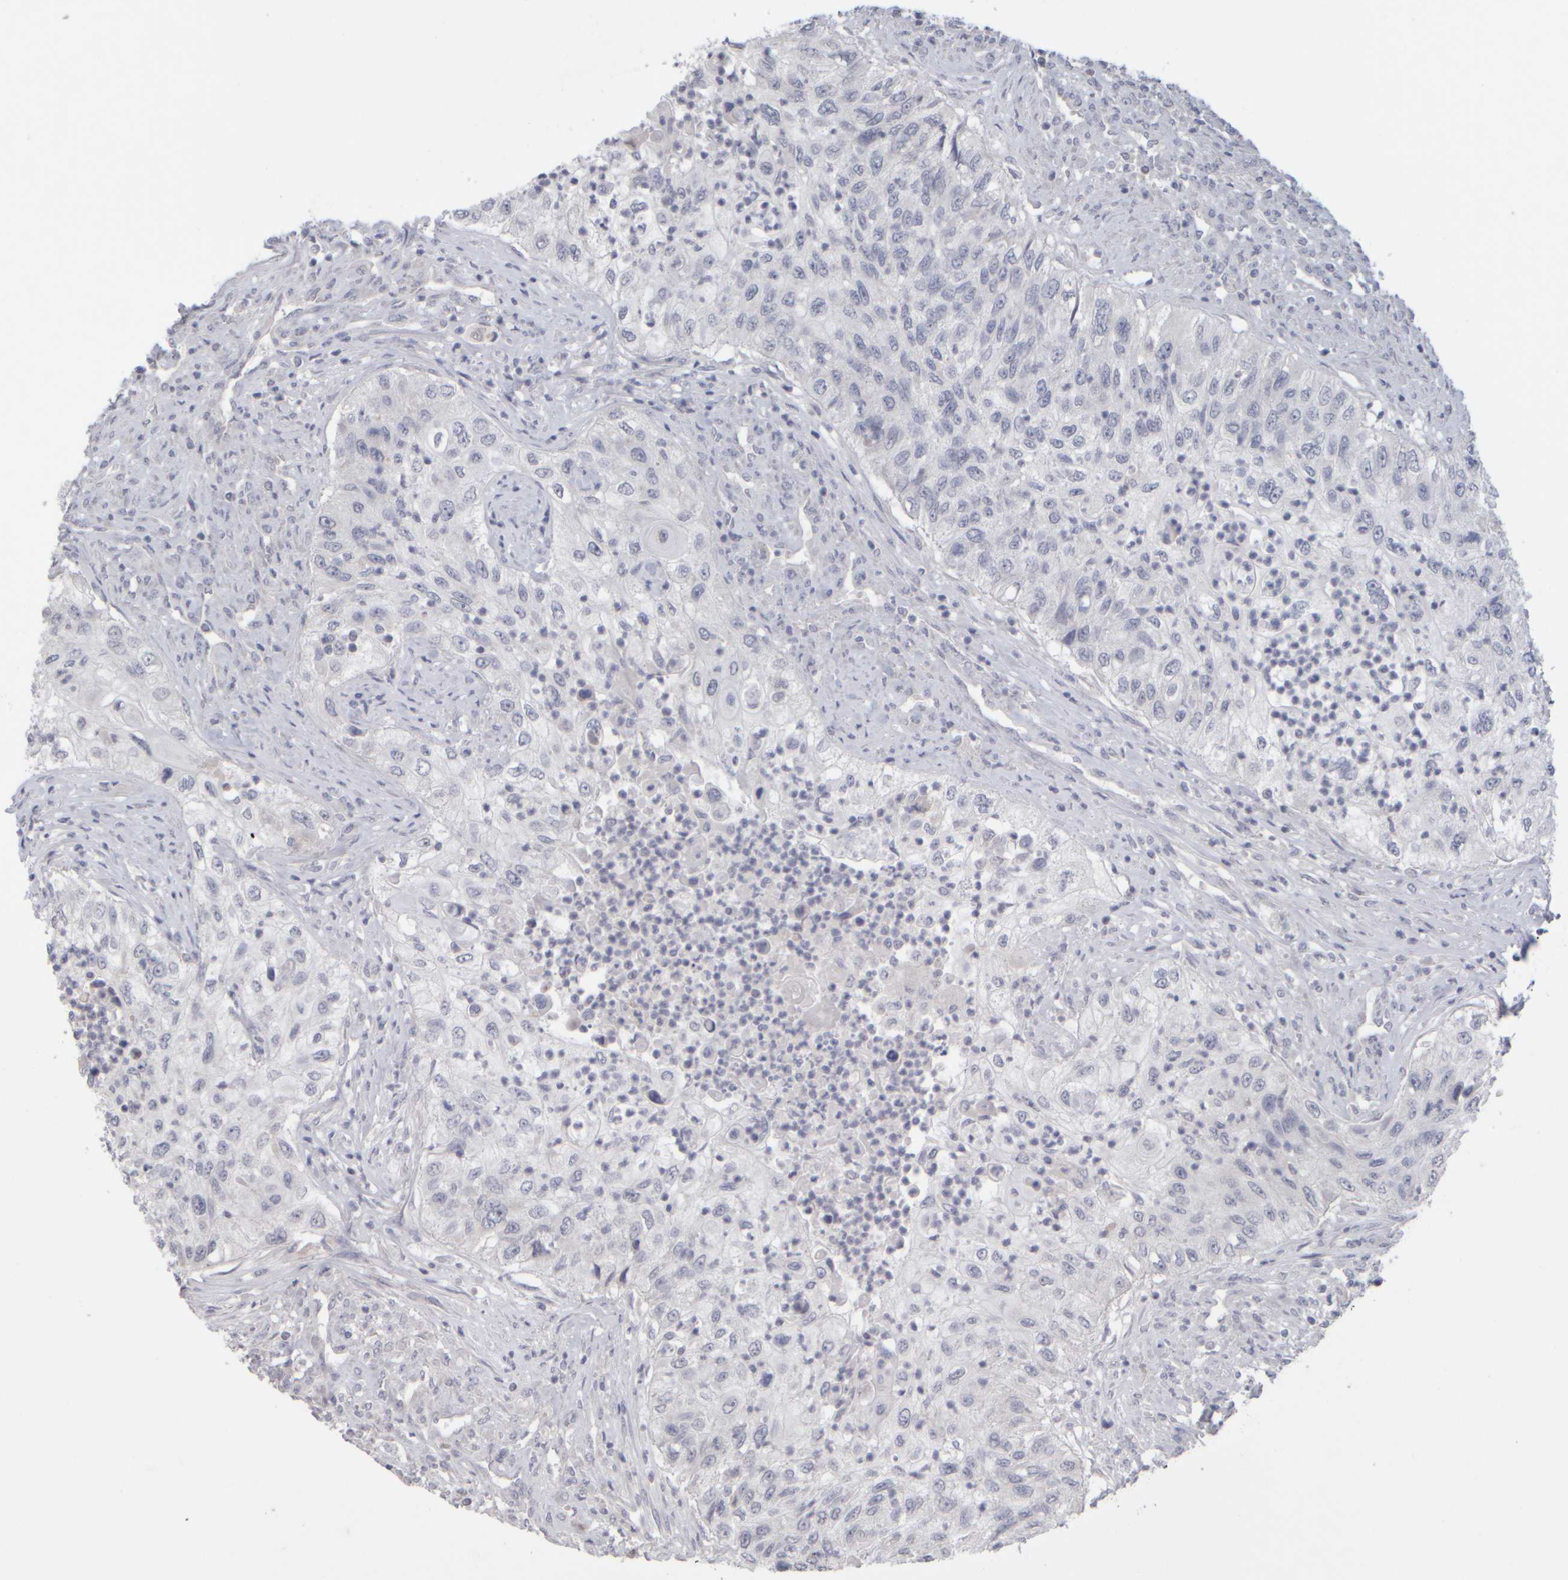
{"staining": {"intensity": "negative", "quantity": "none", "location": "none"}, "tissue": "urothelial cancer", "cell_type": "Tumor cells", "image_type": "cancer", "snomed": [{"axis": "morphology", "description": "Urothelial carcinoma, High grade"}, {"axis": "topography", "description": "Urinary bladder"}], "caption": "Urothelial carcinoma (high-grade) was stained to show a protein in brown. There is no significant staining in tumor cells.", "gene": "ZNF112", "patient": {"sex": "female", "age": 60}}